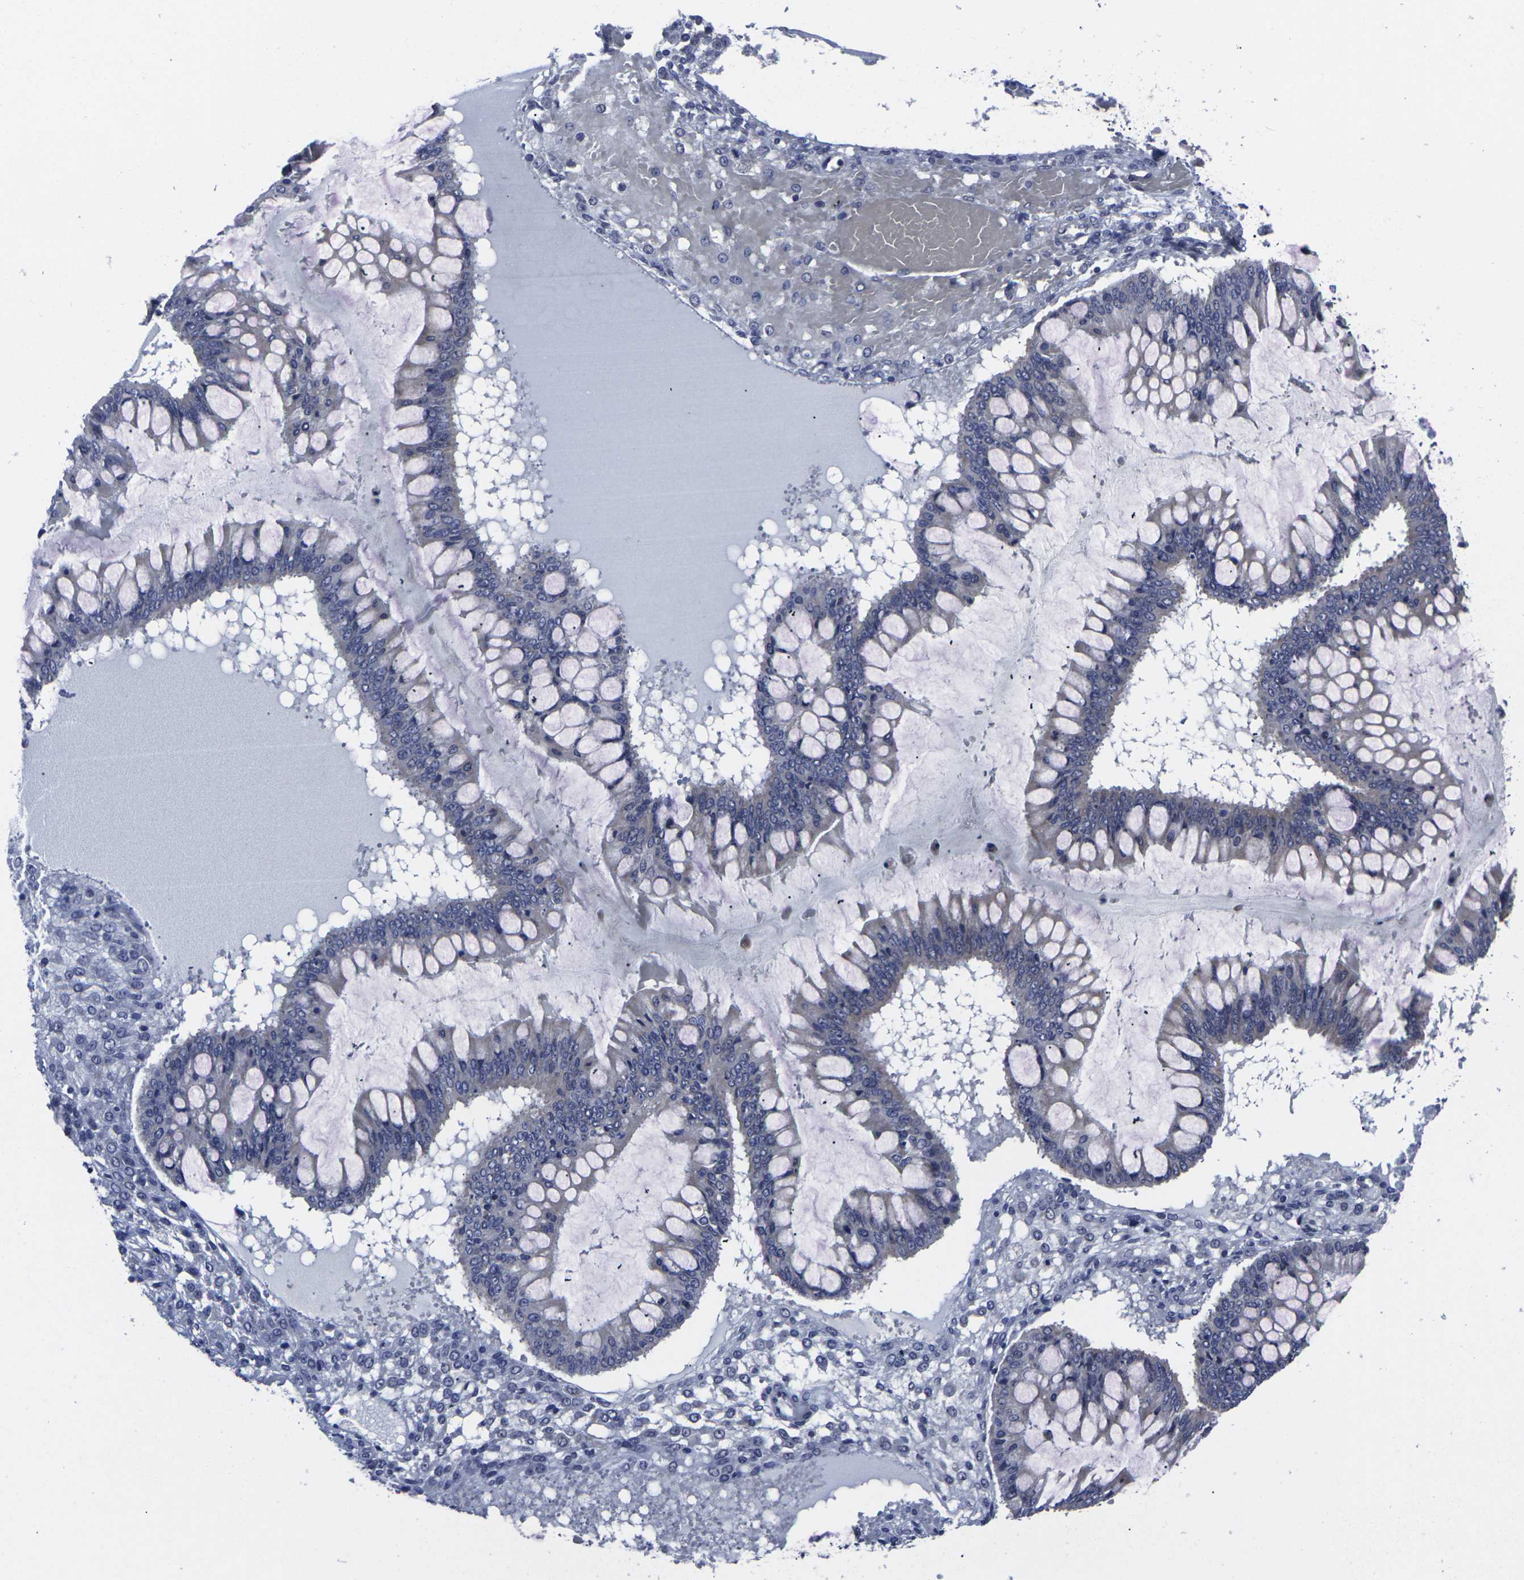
{"staining": {"intensity": "negative", "quantity": "none", "location": "none"}, "tissue": "ovarian cancer", "cell_type": "Tumor cells", "image_type": "cancer", "snomed": [{"axis": "morphology", "description": "Cystadenocarcinoma, mucinous, NOS"}, {"axis": "topography", "description": "Ovary"}], "caption": "This is an IHC histopathology image of human ovarian cancer. There is no positivity in tumor cells.", "gene": "MSANTD4", "patient": {"sex": "female", "age": 73}}